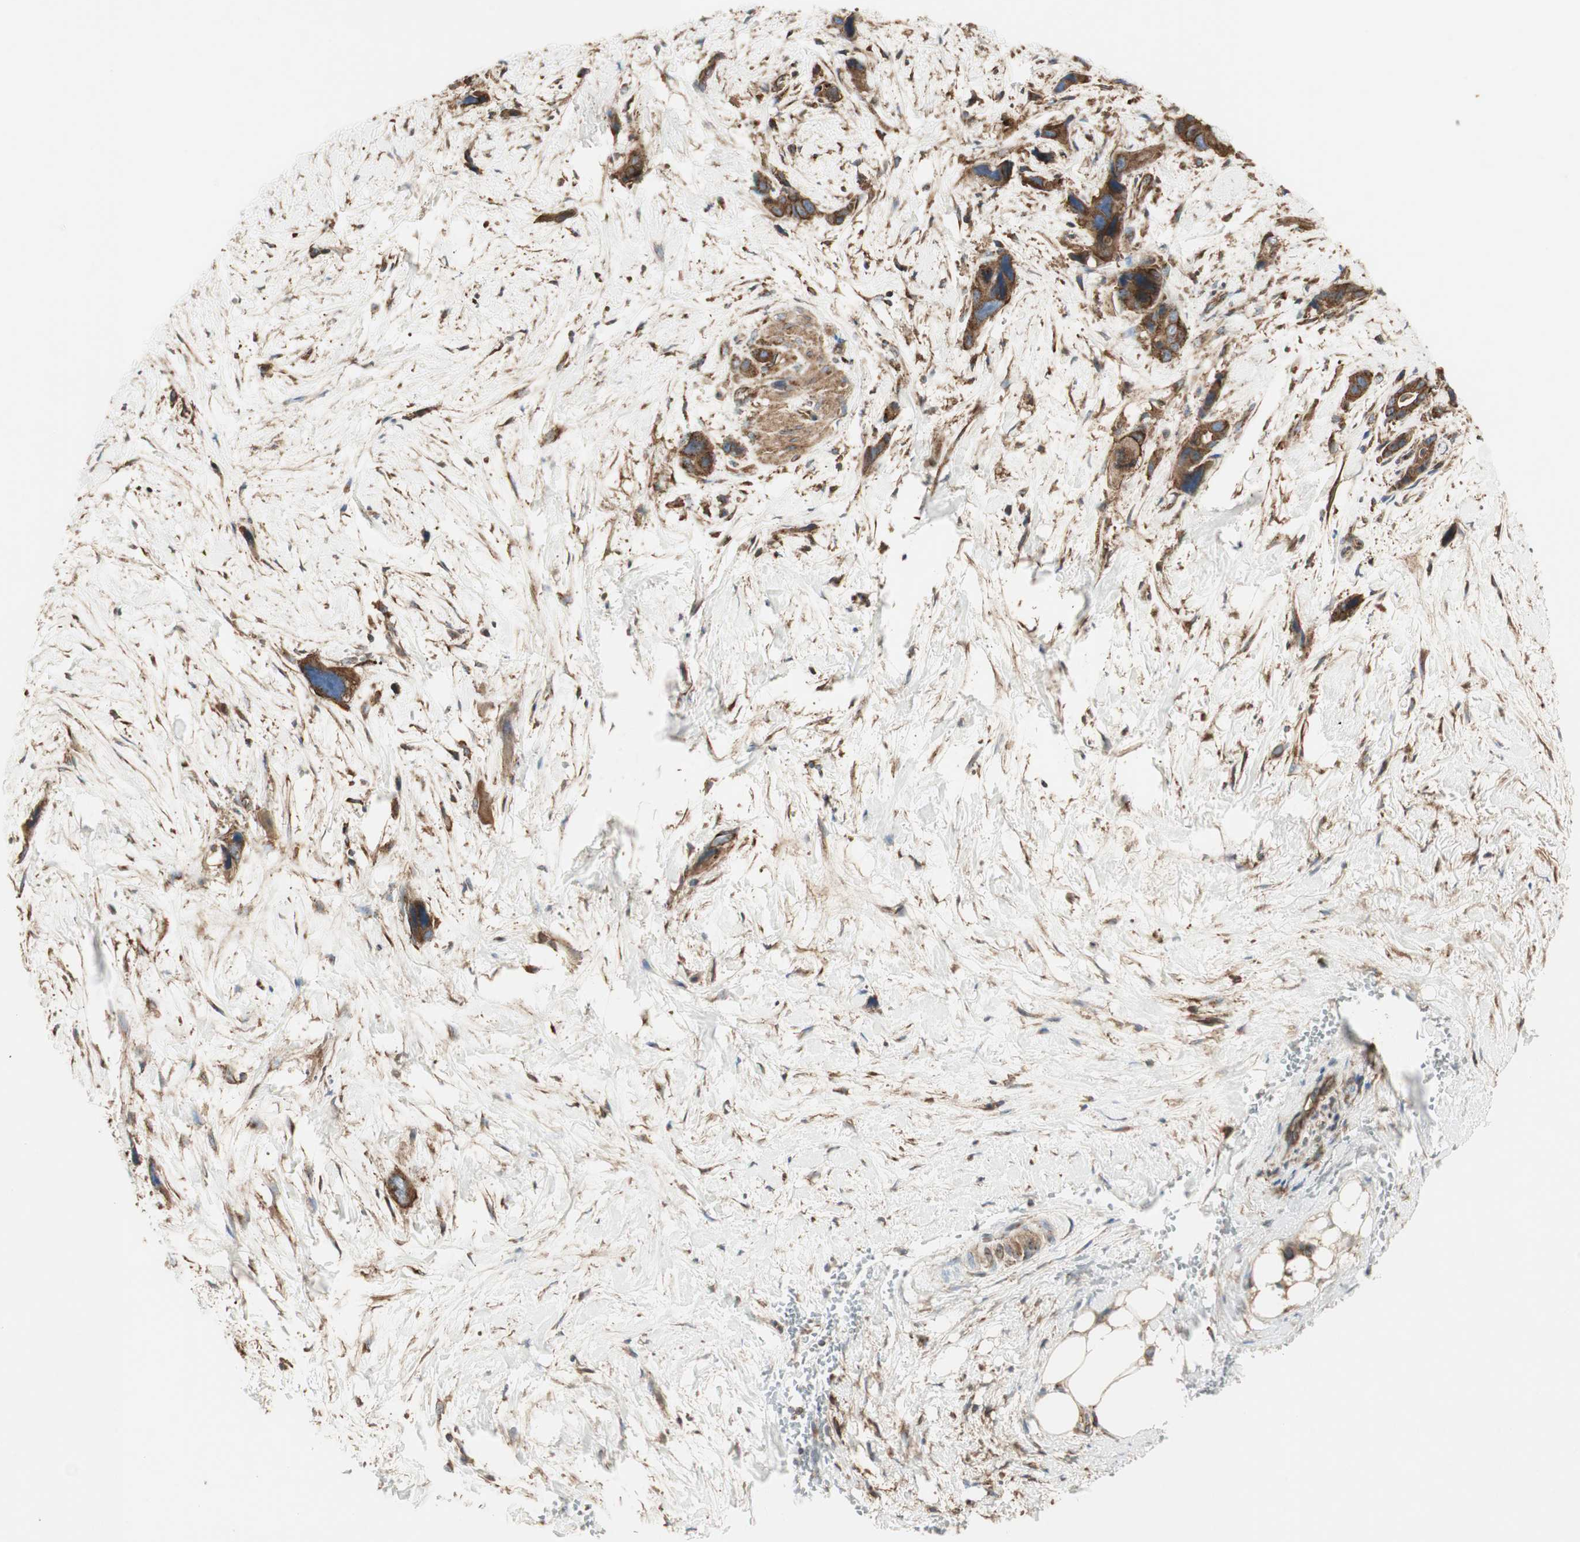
{"staining": {"intensity": "strong", "quantity": ">75%", "location": "cytoplasmic/membranous"}, "tissue": "pancreatic cancer", "cell_type": "Tumor cells", "image_type": "cancer", "snomed": [{"axis": "morphology", "description": "Adenocarcinoma, NOS"}, {"axis": "topography", "description": "Pancreas"}], "caption": "Protein staining of pancreatic cancer tissue exhibits strong cytoplasmic/membranous positivity in approximately >75% of tumor cells.", "gene": "H6PD", "patient": {"sex": "male", "age": 46}}